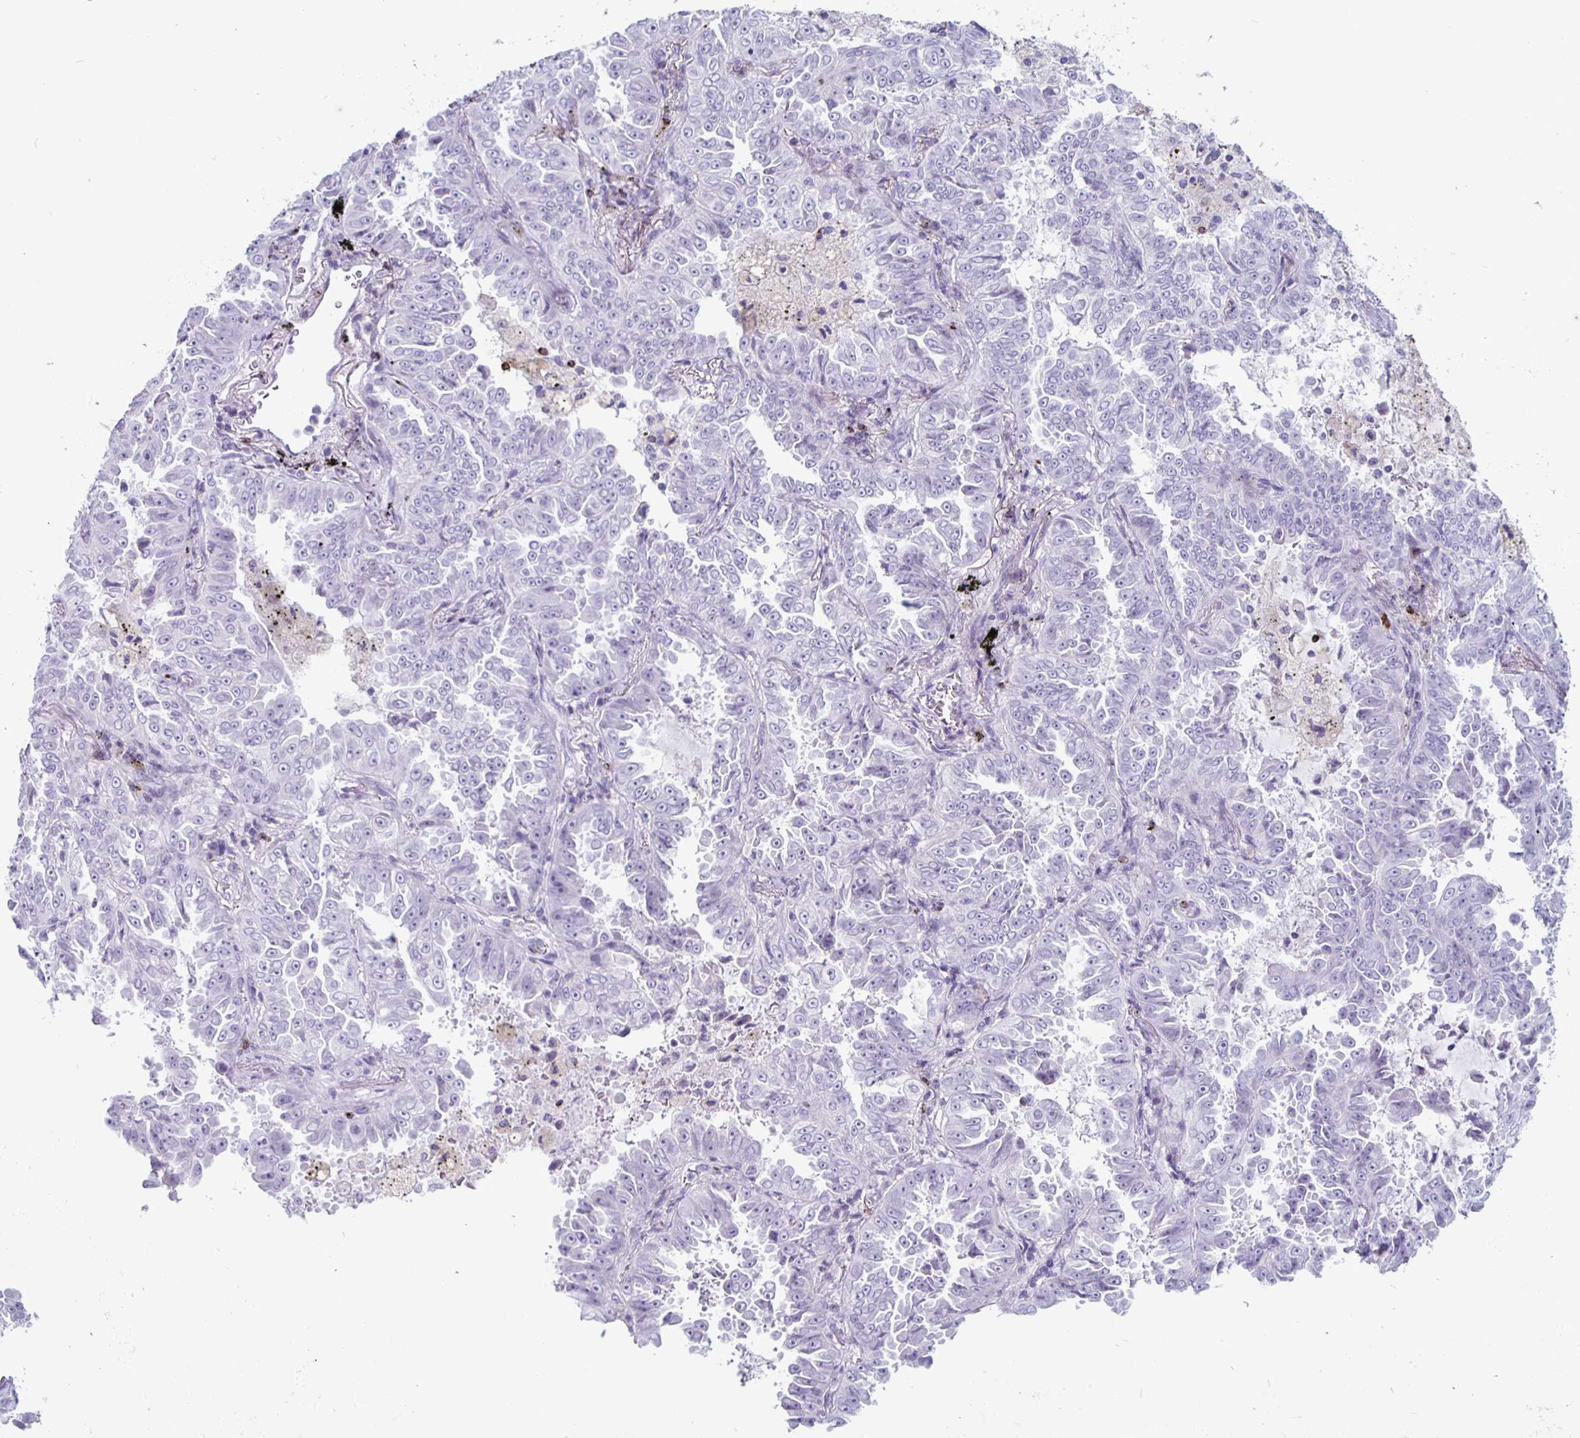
{"staining": {"intensity": "negative", "quantity": "none", "location": "none"}, "tissue": "lung cancer", "cell_type": "Tumor cells", "image_type": "cancer", "snomed": [{"axis": "morphology", "description": "Adenocarcinoma, NOS"}, {"axis": "topography", "description": "Lung"}], "caption": "This is an IHC micrograph of human lung cancer. There is no expression in tumor cells.", "gene": "GZMK", "patient": {"sex": "female", "age": 52}}